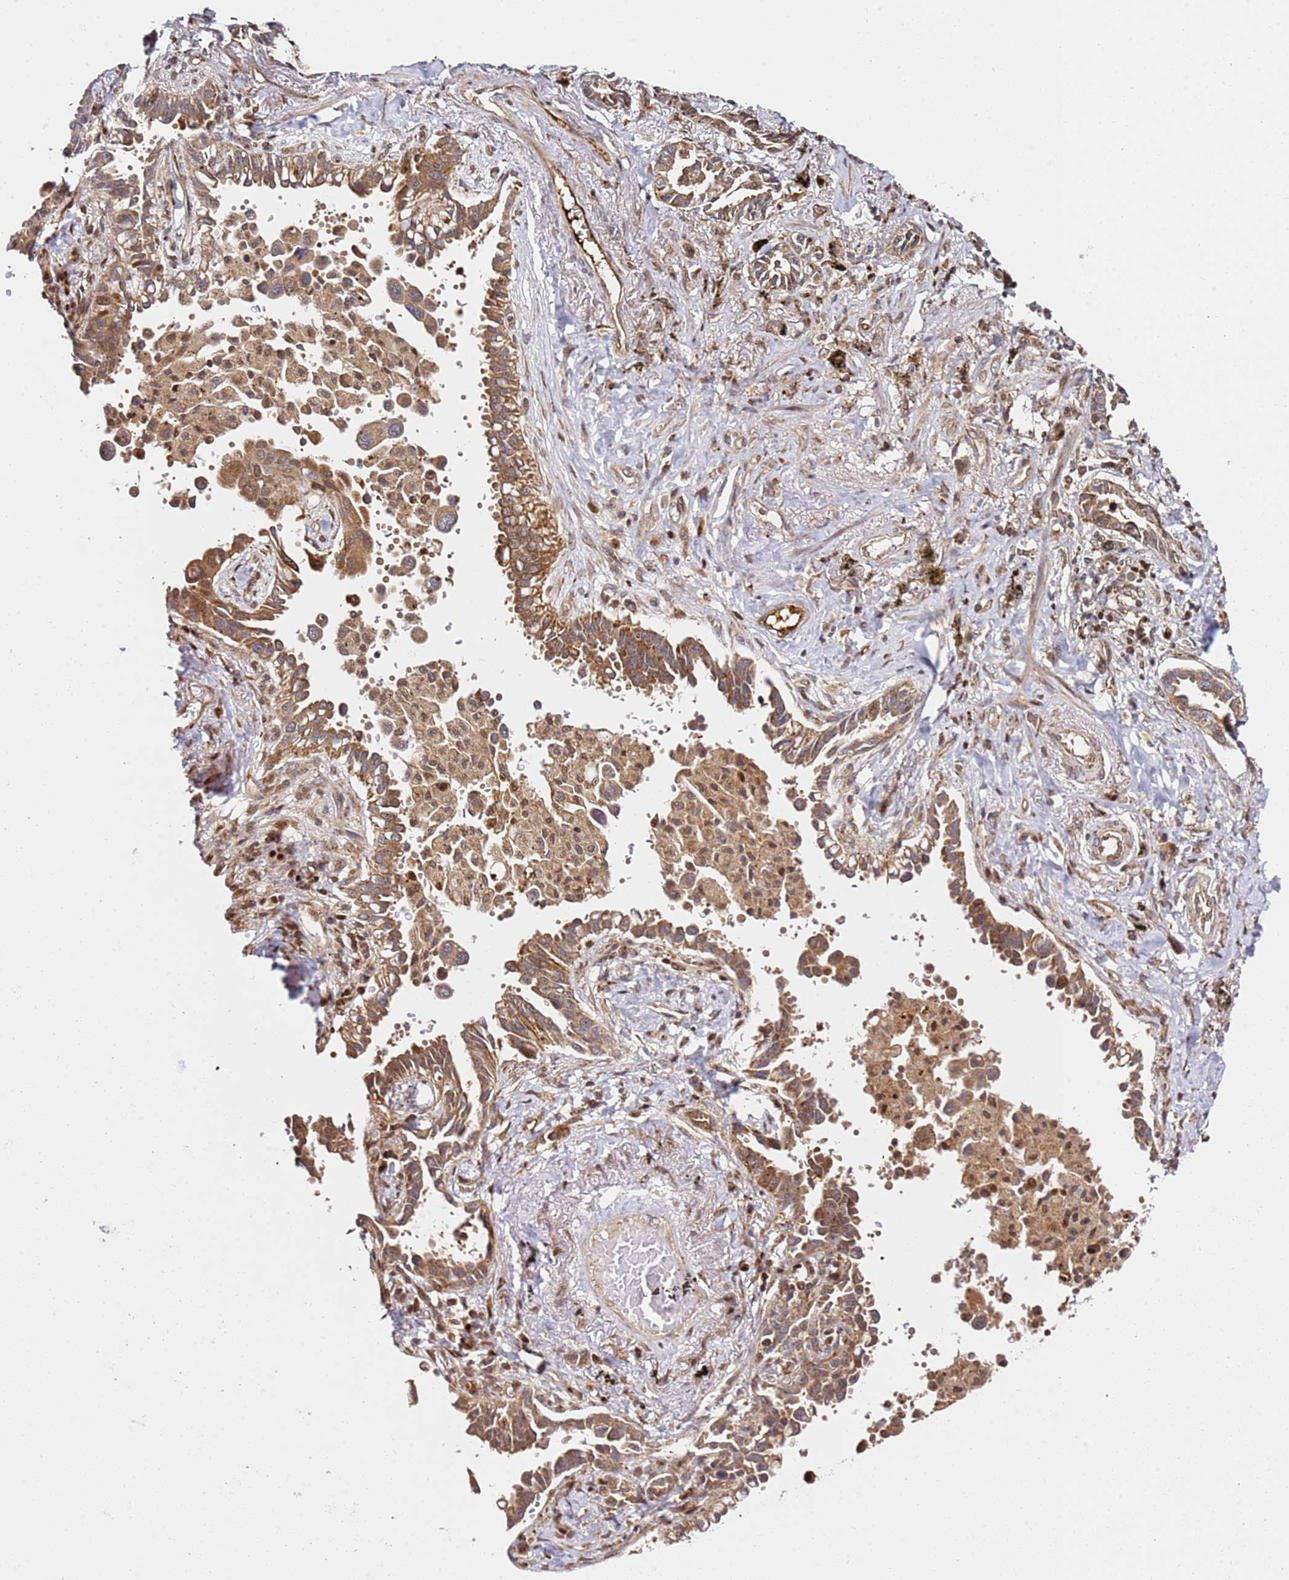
{"staining": {"intensity": "moderate", "quantity": ">75%", "location": "cytoplasmic/membranous"}, "tissue": "lung cancer", "cell_type": "Tumor cells", "image_type": "cancer", "snomed": [{"axis": "morphology", "description": "Adenocarcinoma, NOS"}, {"axis": "topography", "description": "Lung"}], "caption": "Human lung cancer stained with a protein marker demonstrates moderate staining in tumor cells.", "gene": "SMOX", "patient": {"sex": "male", "age": 67}}